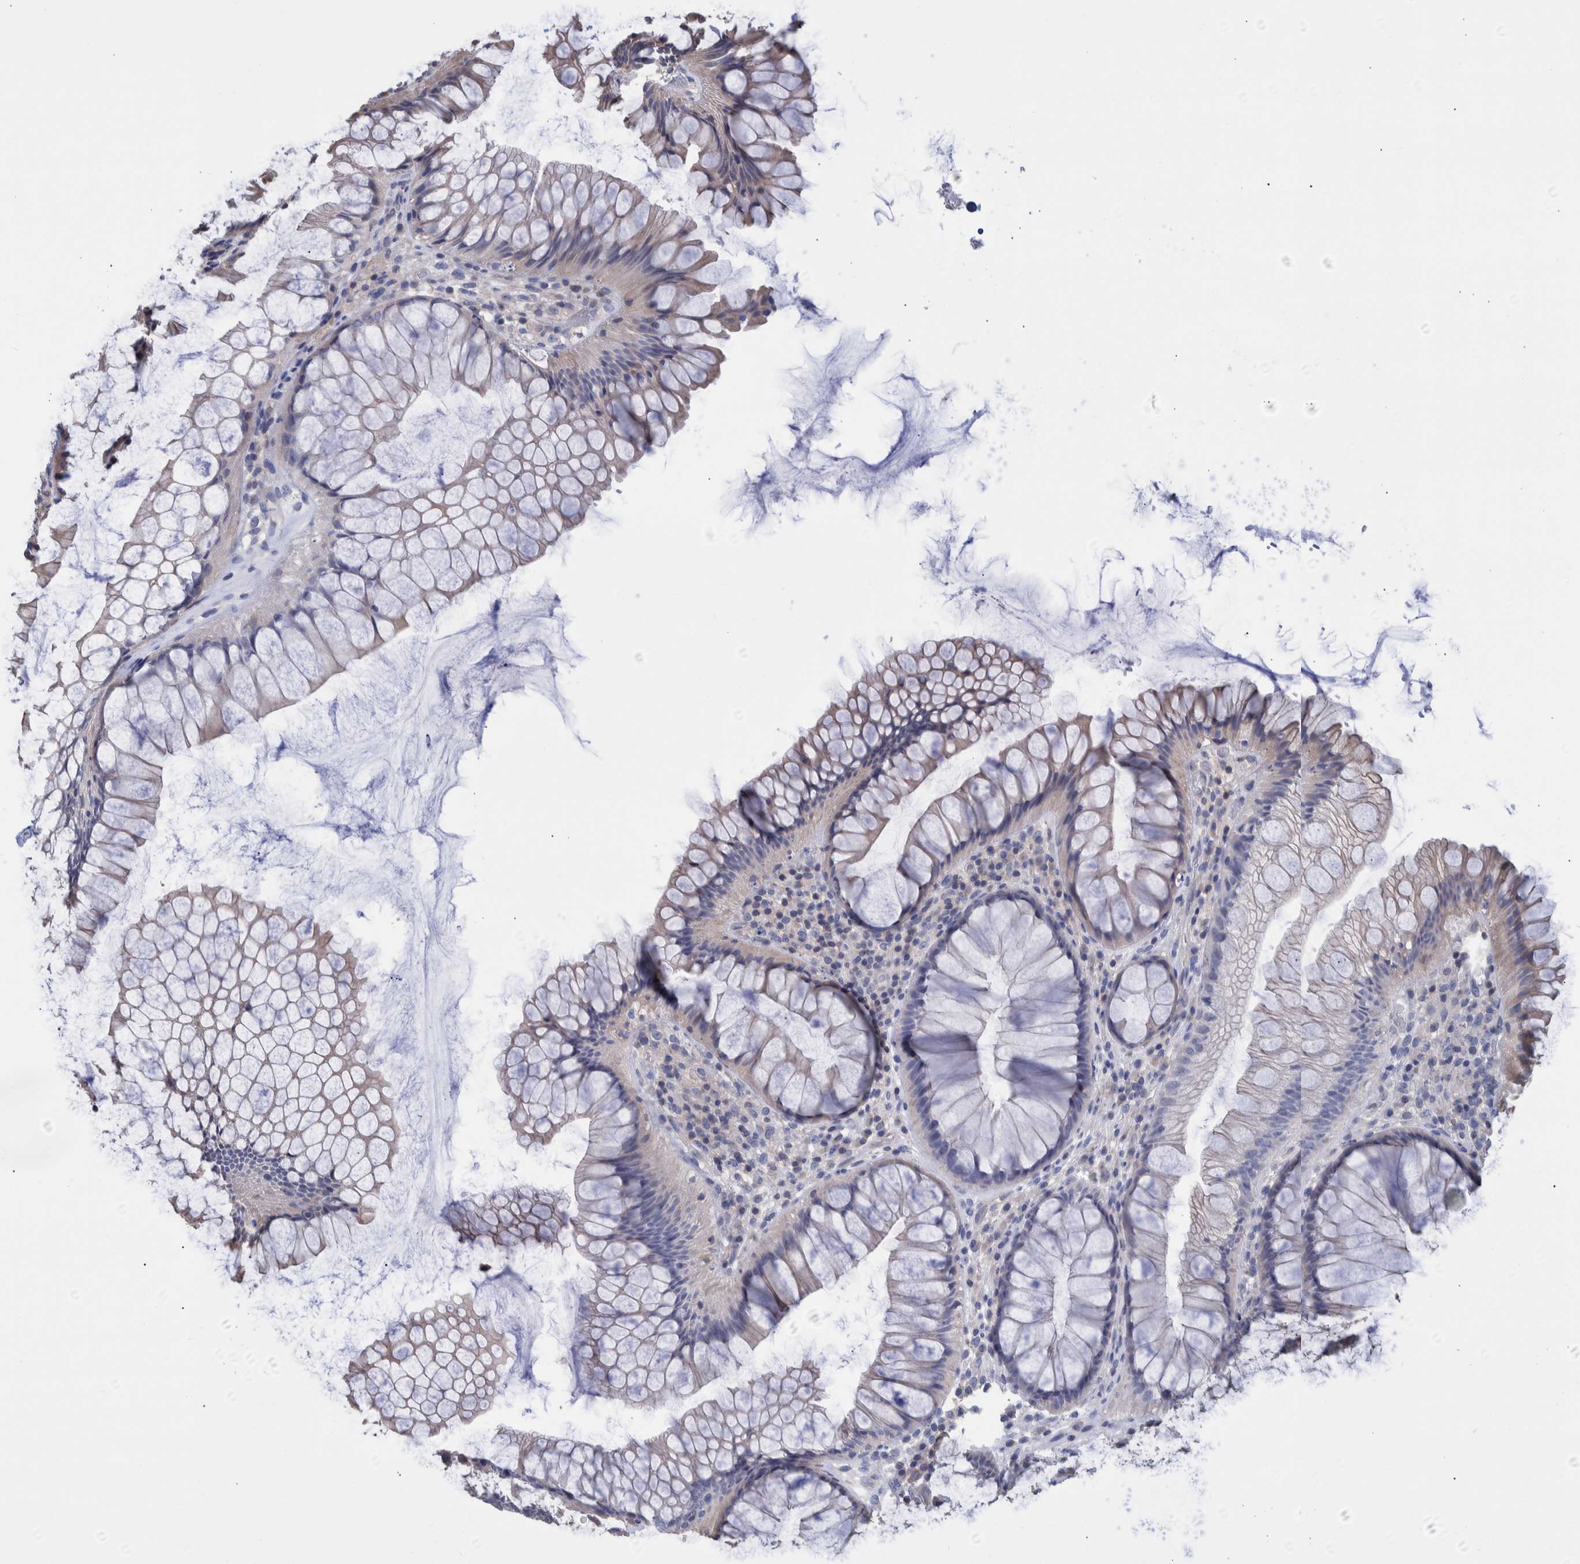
{"staining": {"intensity": "negative", "quantity": "none", "location": "none"}, "tissue": "rectum", "cell_type": "Glandular cells", "image_type": "normal", "snomed": [{"axis": "morphology", "description": "Normal tissue, NOS"}, {"axis": "topography", "description": "Rectum"}], "caption": "Immunohistochemical staining of unremarkable rectum exhibits no significant staining in glandular cells. (Stains: DAB (3,3'-diaminobenzidine) immunohistochemistry (IHC) with hematoxylin counter stain, Microscopy: brightfield microscopy at high magnification).", "gene": "PPP3CC", "patient": {"sex": "male", "age": 51}}